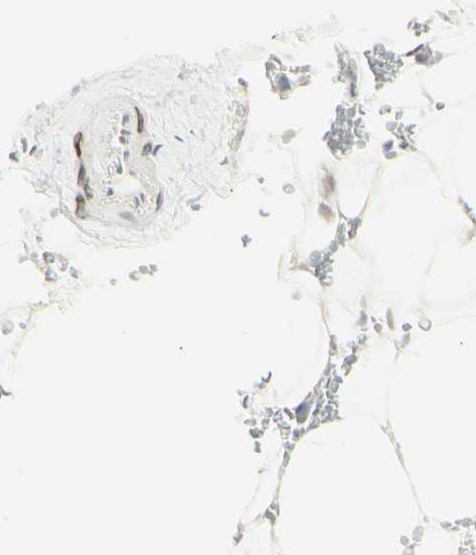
{"staining": {"intensity": "negative", "quantity": "none", "location": "none"}, "tissue": "adipose tissue", "cell_type": "Adipocytes", "image_type": "normal", "snomed": [{"axis": "morphology", "description": "Normal tissue, NOS"}, {"axis": "topography", "description": "Peripheral nerve tissue"}], "caption": "This is a histopathology image of immunohistochemistry (IHC) staining of benign adipose tissue, which shows no positivity in adipocytes.", "gene": "ZBTB7B", "patient": {"sex": "male", "age": 70}}